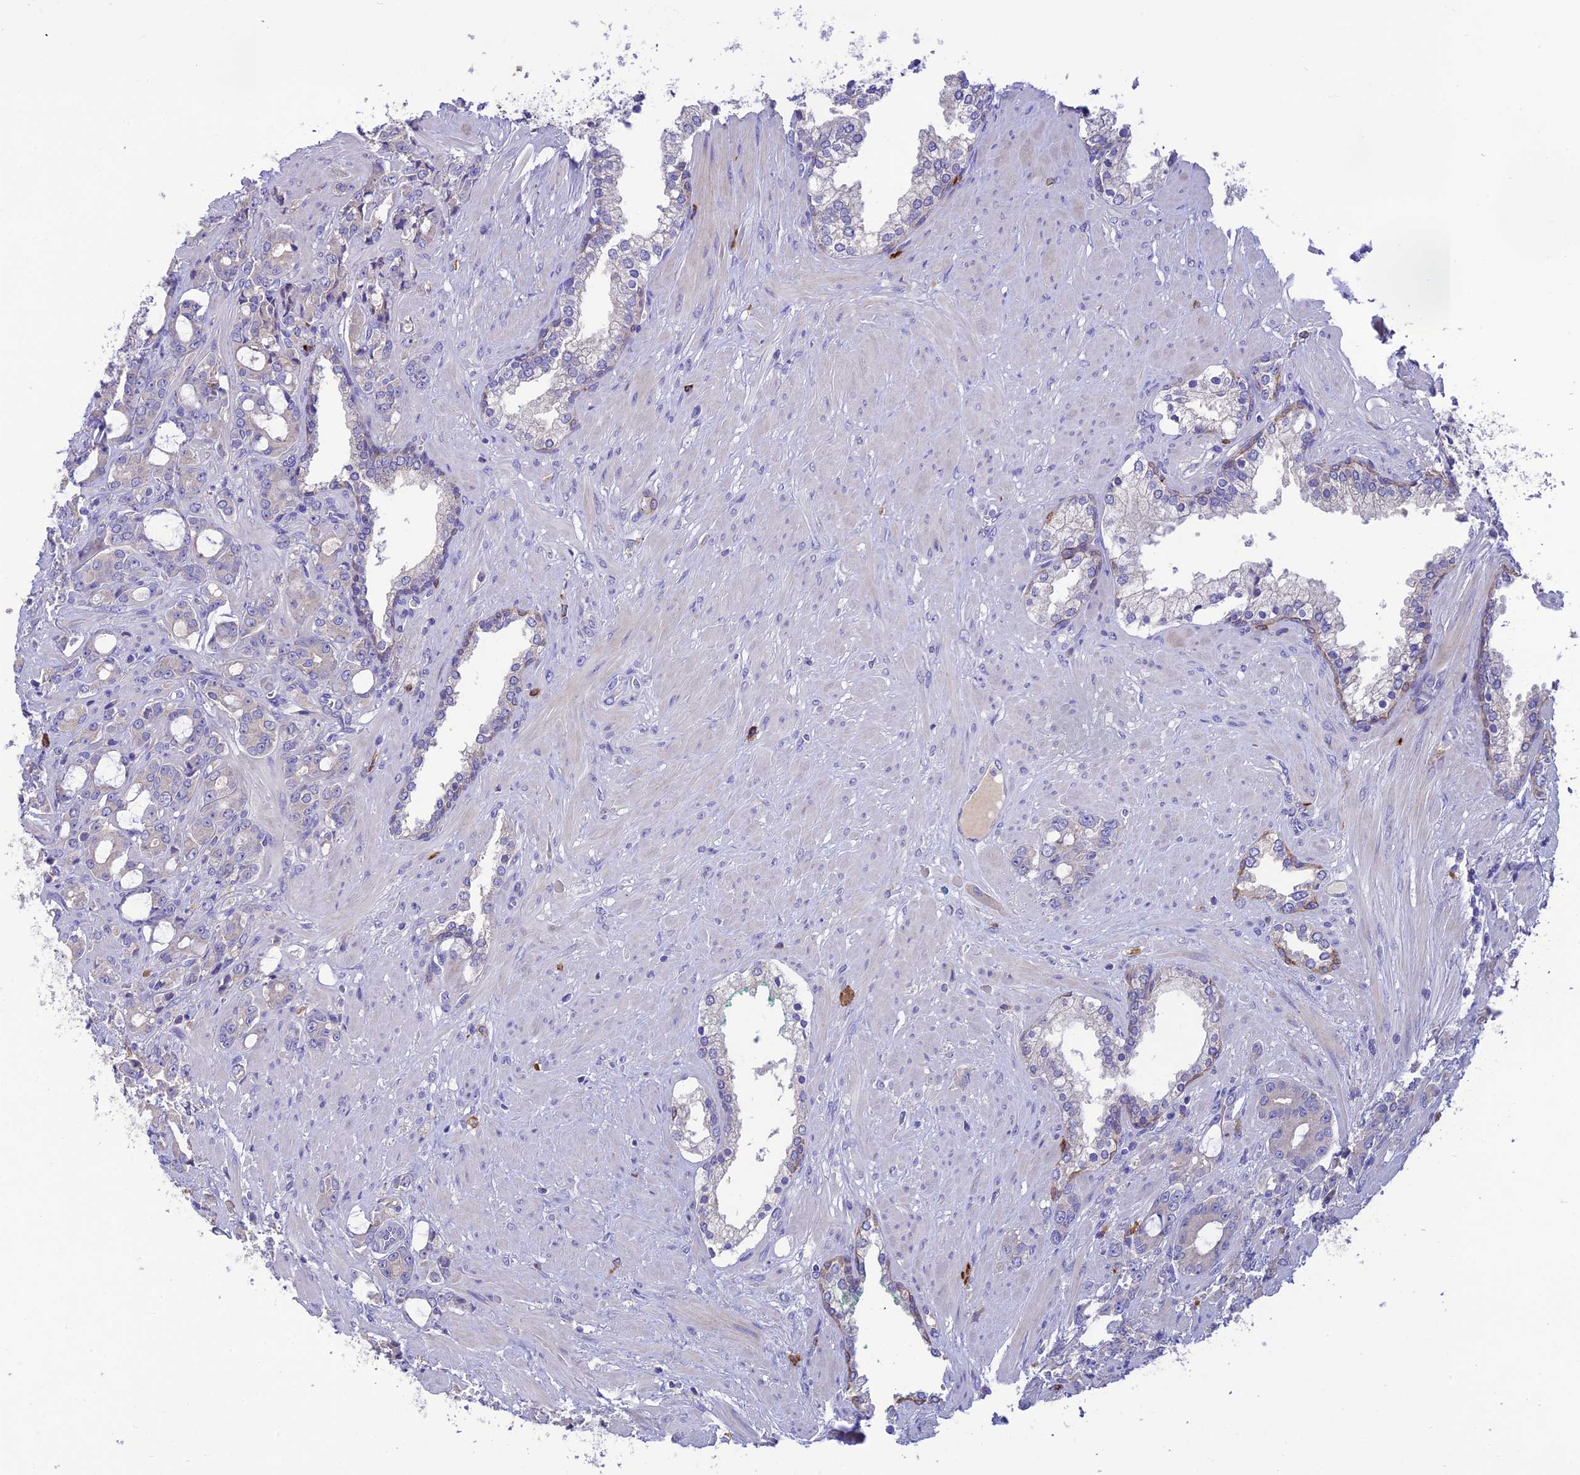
{"staining": {"intensity": "negative", "quantity": "none", "location": "none"}, "tissue": "prostate cancer", "cell_type": "Tumor cells", "image_type": "cancer", "snomed": [{"axis": "morphology", "description": "Adenocarcinoma, High grade"}, {"axis": "topography", "description": "Prostate"}], "caption": "Tumor cells are negative for protein expression in human prostate cancer. Brightfield microscopy of immunohistochemistry (IHC) stained with DAB (brown) and hematoxylin (blue), captured at high magnification.", "gene": "SFT2D2", "patient": {"sex": "male", "age": 72}}